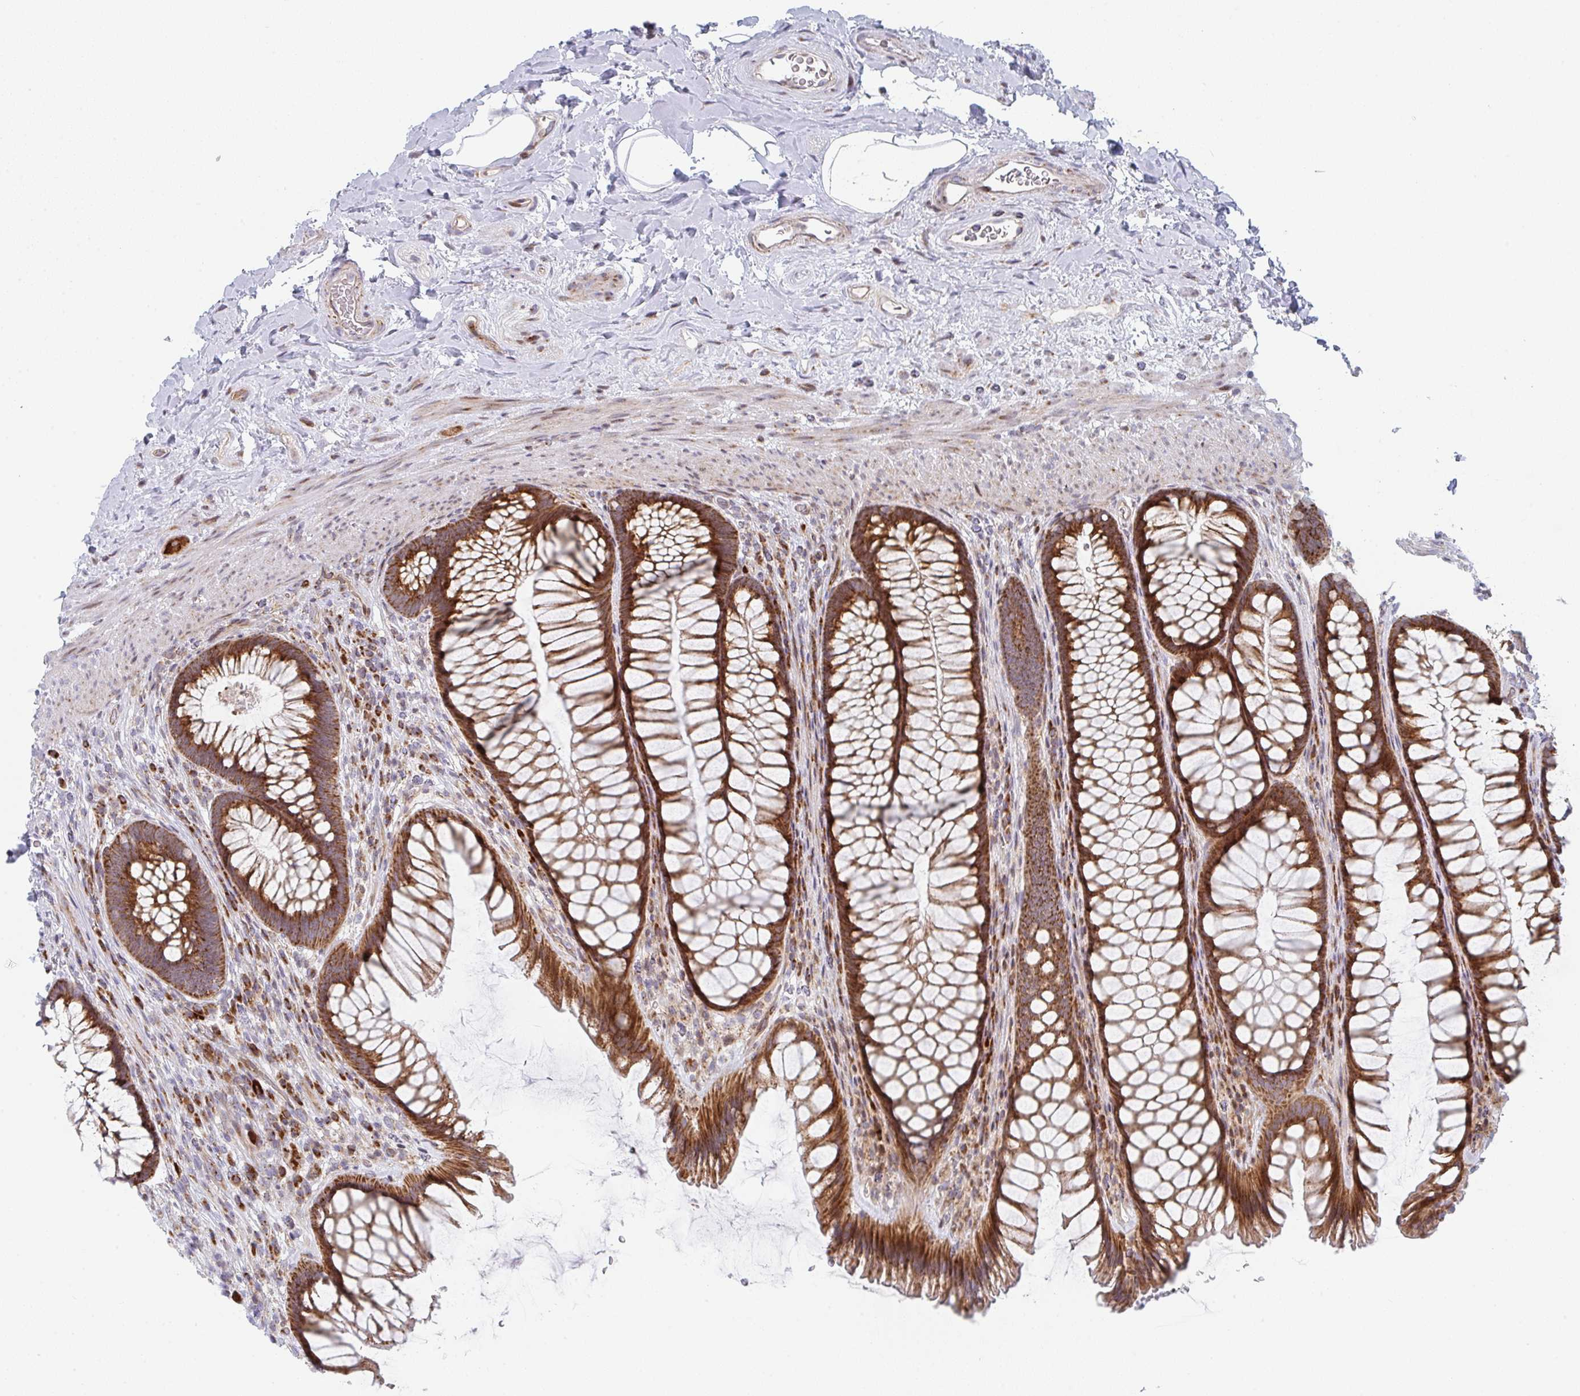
{"staining": {"intensity": "strong", "quantity": ">75%", "location": "cytoplasmic/membranous"}, "tissue": "rectum", "cell_type": "Glandular cells", "image_type": "normal", "snomed": [{"axis": "morphology", "description": "Normal tissue, NOS"}, {"axis": "topography", "description": "Rectum"}], "caption": "IHC micrograph of normal rectum: human rectum stained using immunohistochemistry (IHC) reveals high levels of strong protein expression localized specifically in the cytoplasmic/membranous of glandular cells, appearing as a cytoplasmic/membranous brown color.", "gene": "PRKCH", "patient": {"sex": "male", "age": 53}}